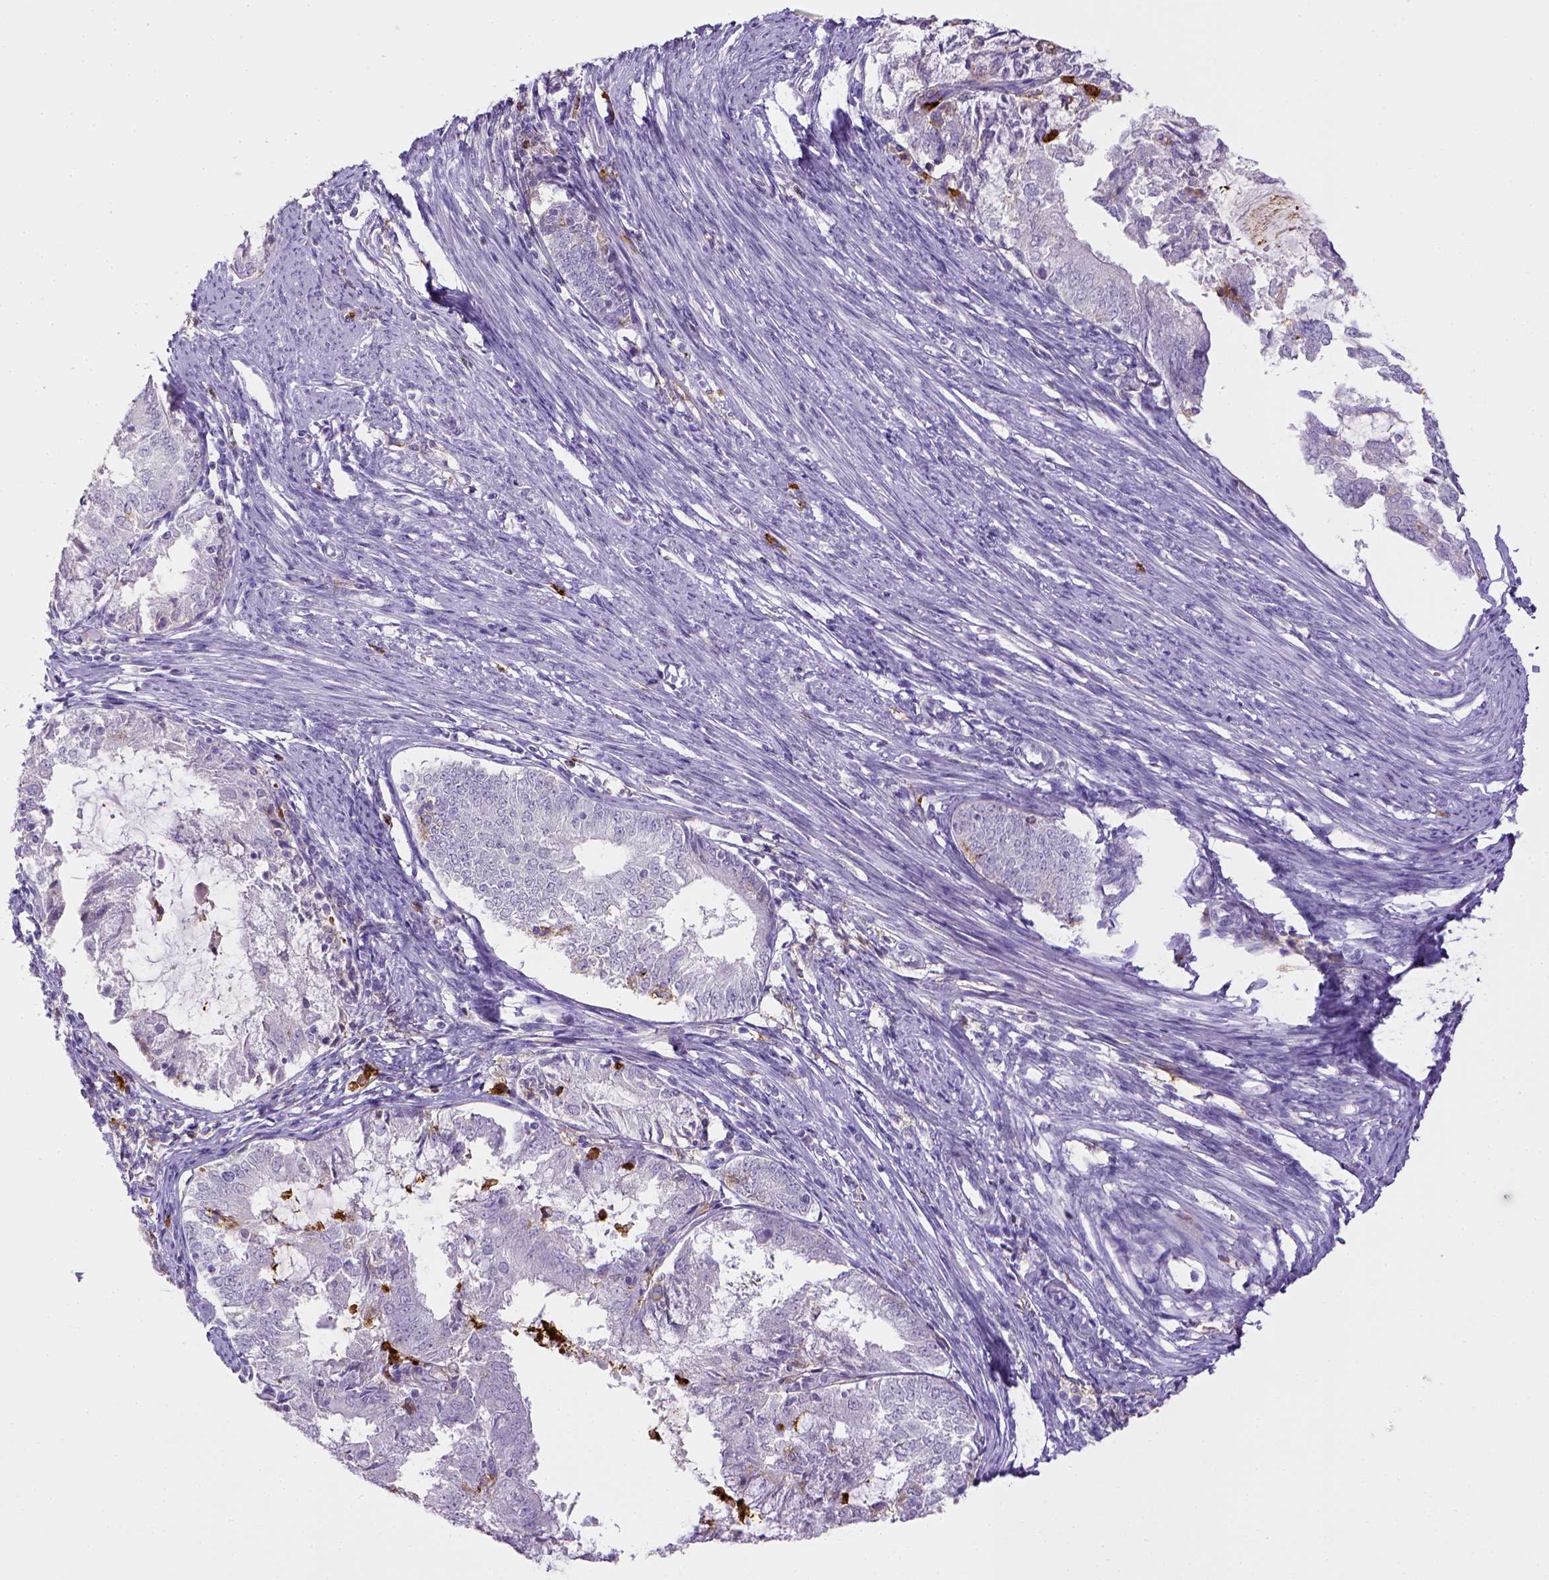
{"staining": {"intensity": "negative", "quantity": "none", "location": "none"}, "tissue": "endometrial cancer", "cell_type": "Tumor cells", "image_type": "cancer", "snomed": [{"axis": "morphology", "description": "Adenocarcinoma, NOS"}, {"axis": "topography", "description": "Endometrium"}], "caption": "IHC photomicrograph of human endometrial adenocarcinoma stained for a protein (brown), which demonstrates no expression in tumor cells.", "gene": "ITGAM", "patient": {"sex": "female", "age": 57}}